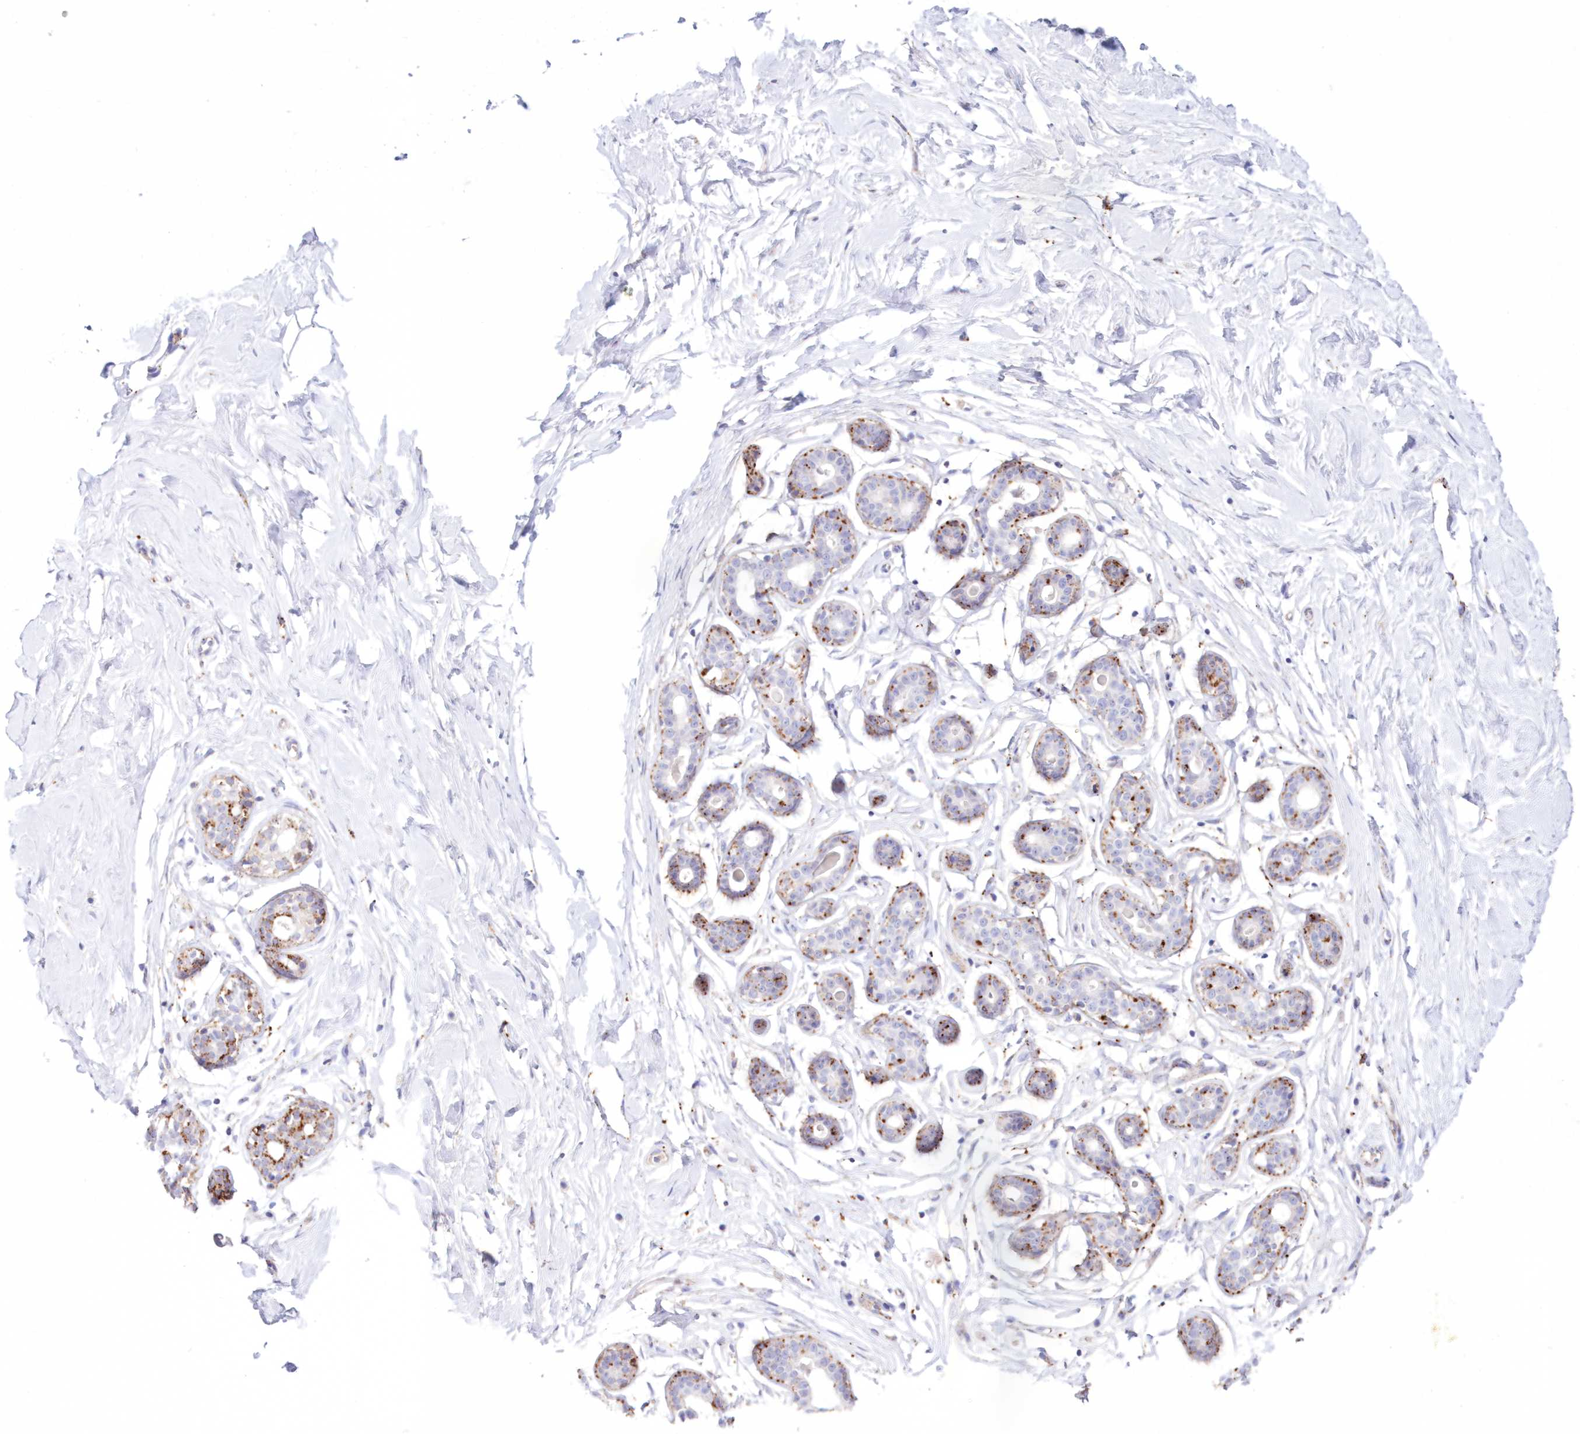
{"staining": {"intensity": "negative", "quantity": "none", "location": "none"}, "tissue": "breast", "cell_type": "Adipocytes", "image_type": "normal", "snomed": [{"axis": "morphology", "description": "Normal tissue, NOS"}, {"axis": "morphology", "description": "Adenoma, NOS"}, {"axis": "topography", "description": "Breast"}], "caption": "A high-resolution image shows immunohistochemistry staining of unremarkable breast, which shows no significant expression in adipocytes.", "gene": "TPP1", "patient": {"sex": "female", "age": 23}}